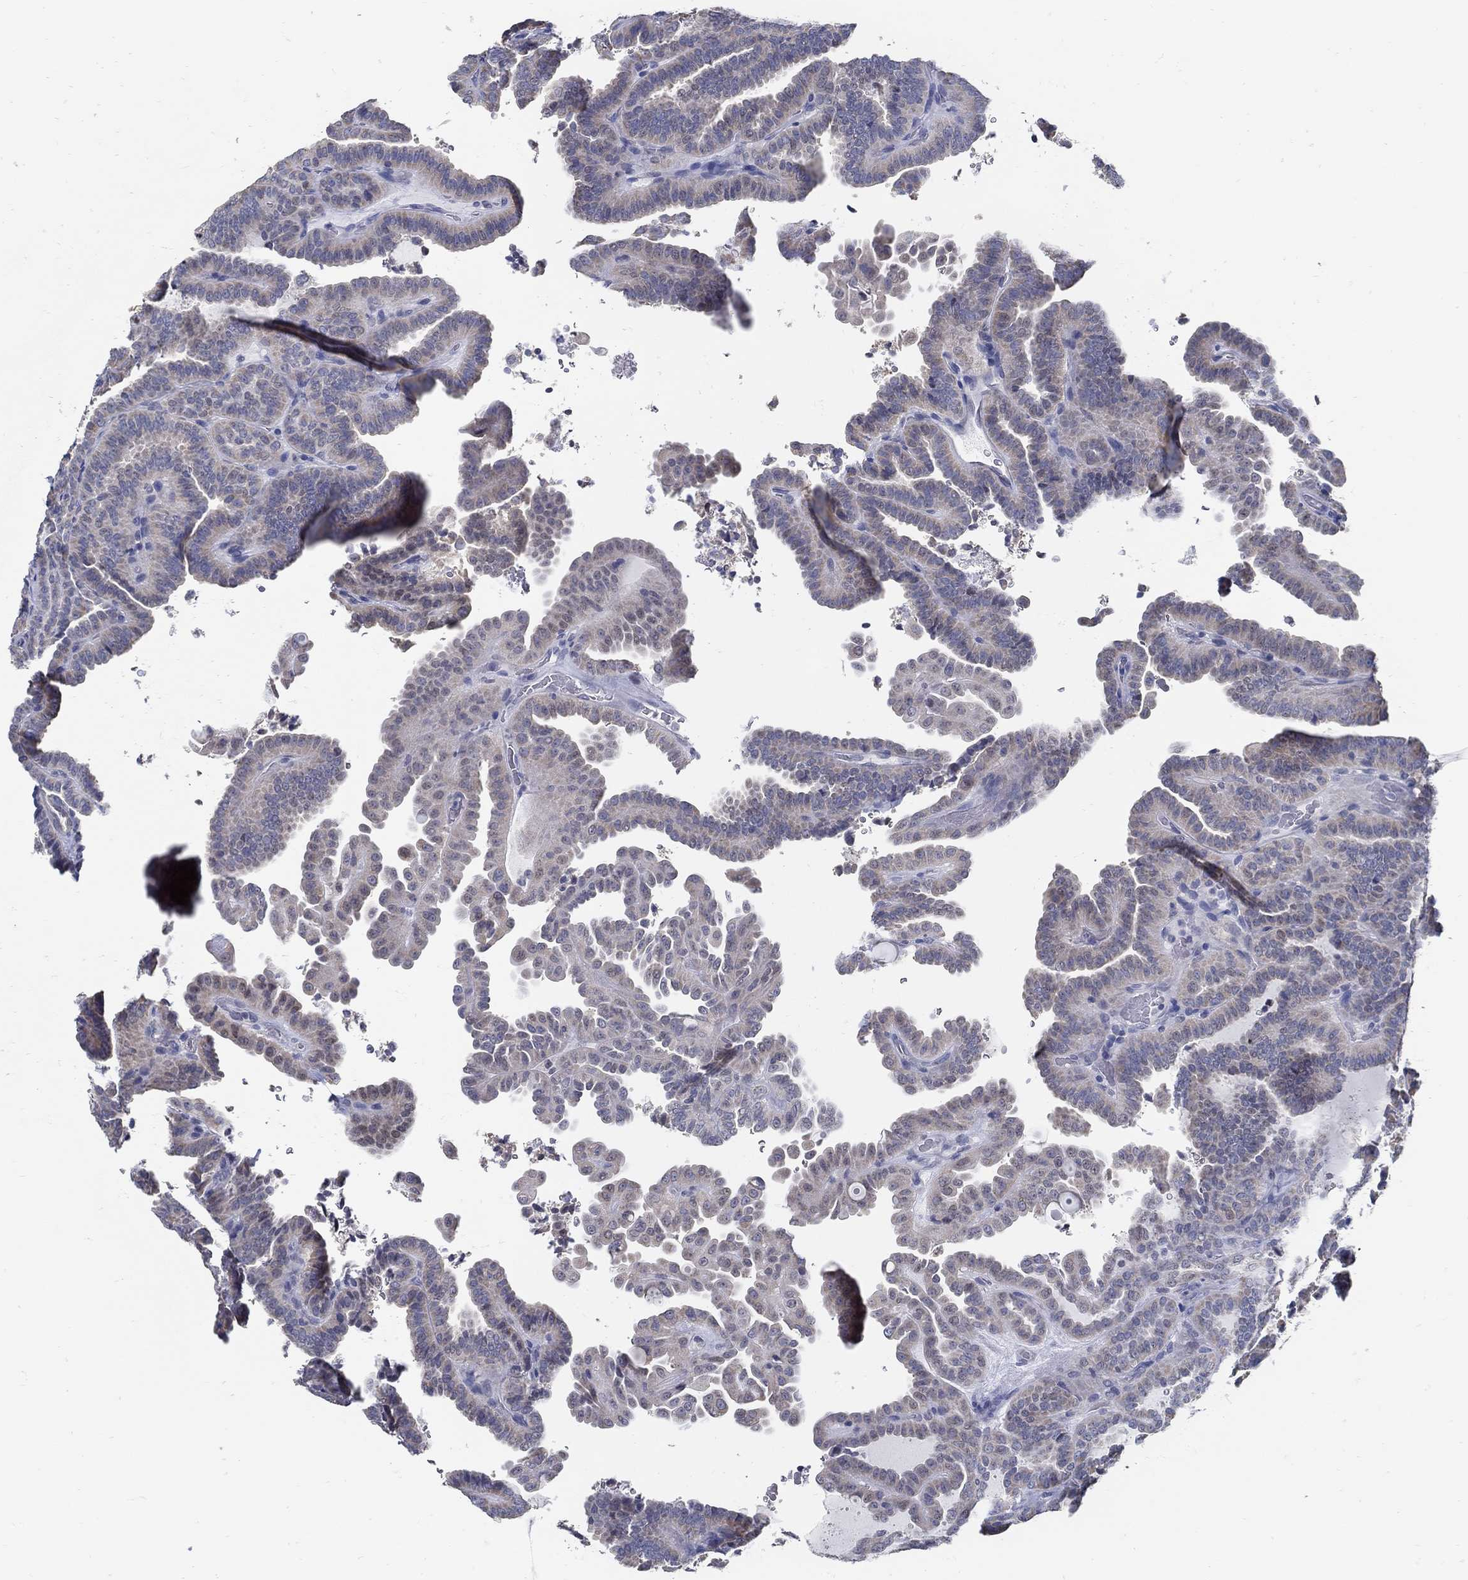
{"staining": {"intensity": "negative", "quantity": "none", "location": "none"}, "tissue": "thyroid cancer", "cell_type": "Tumor cells", "image_type": "cancer", "snomed": [{"axis": "morphology", "description": "Papillary adenocarcinoma, NOS"}, {"axis": "topography", "description": "Thyroid gland"}], "caption": "IHC of human thyroid cancer demonstrates no expression in tumor cells.", "gene": "USP29", "patient": {"sex": "female", "age": 39}}